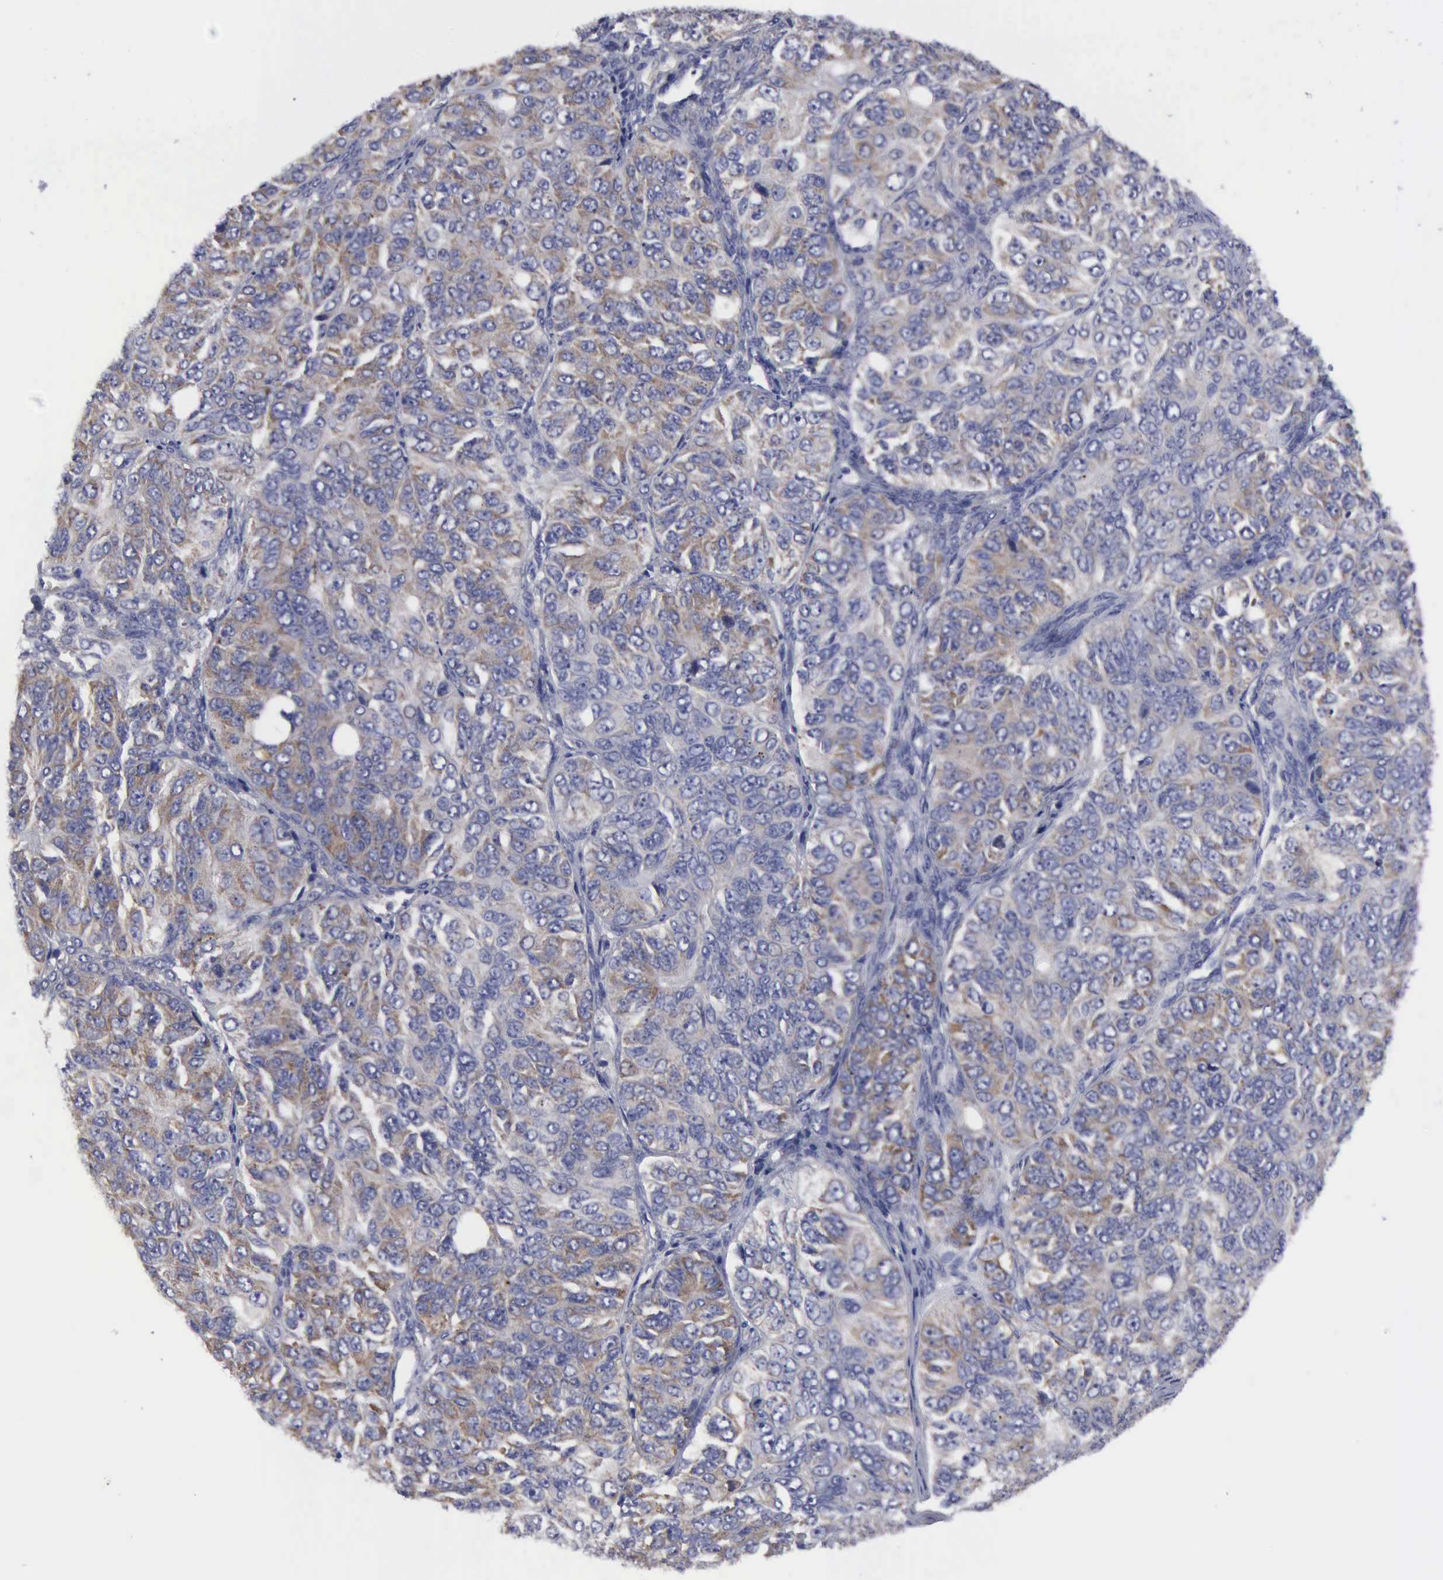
{"staining": {"intensity": "moderate", "quantity": "25%-75%", "location": "cytoplasmic/membranous"}, "tissue": "ovarian cancer", "cell_type": "Tumor cells", "image_type": "cancer", "snomed": [{"axis": "morphology", "description": "Carcinoma, endometroid"}, {"axis": "topography", "description": "Ovary"}], "caption": "Protein staining displays moderate cytoplasmic/membranous staining in approximately 25%-75% of tumor cells in ovarian cancer (endometroid carcinoma).", "gene": "TXLNG", "patient": {"sex": "female", "age": 51}}